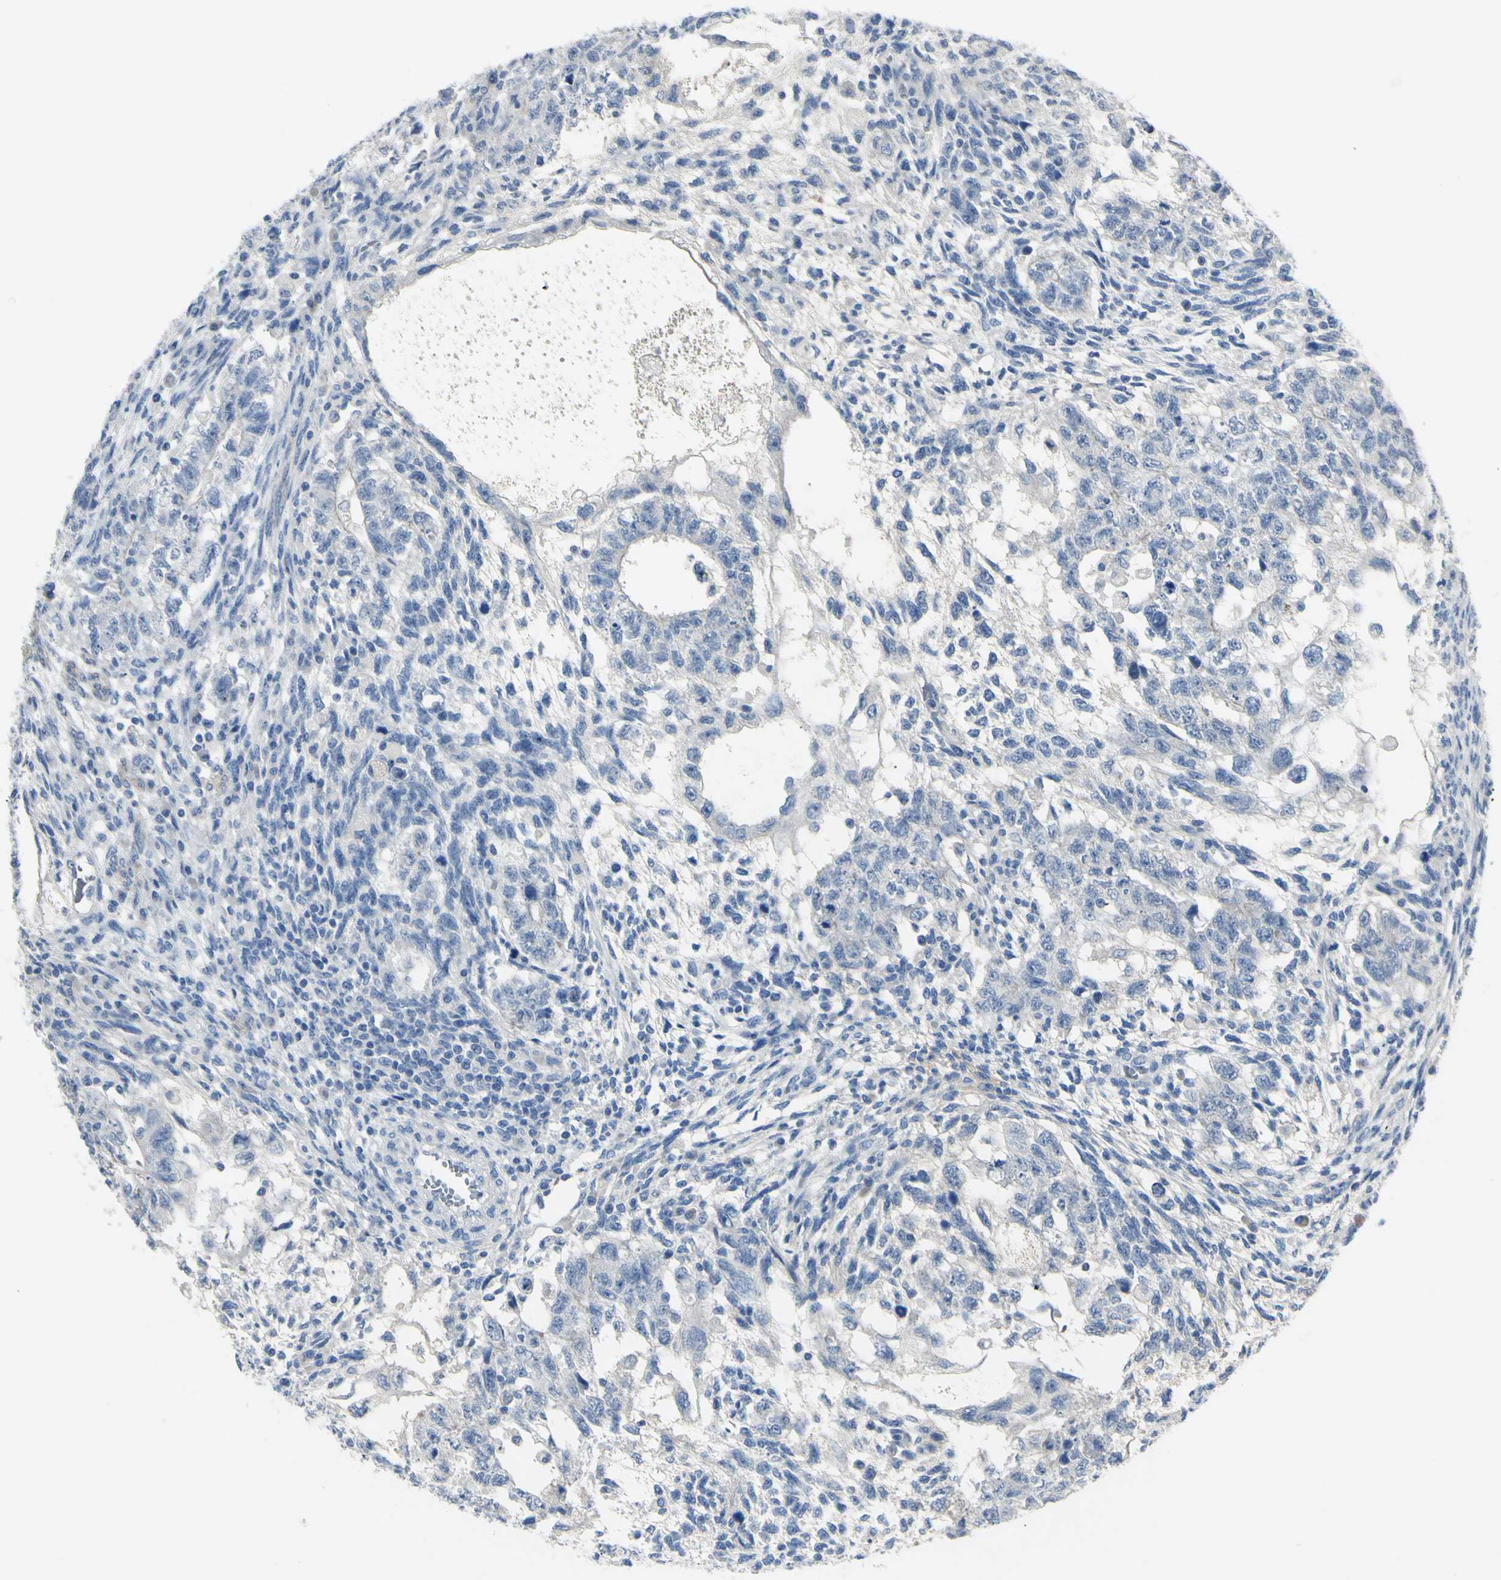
{"staining": {"intensity": "negative", "quantity": "none", "location": "none"}, "tissue": "testis cancer", "cell_type": "Tumor cells", "image_type": "cancer", "snomed": [{"axis": "morphology", "description": "Normal tissue, NOS"}, {"axis": "morphology", "description": "Carcinoma, Embryonal, NOS"}, {"axis": "topography", "description": "Testis"}], "caption": "Immunohistochemical staining of testis cancer (embryonal carcinoma) demonstrates no significant positivity in tumor cells. The staining was performed using DAB to visualize the protein expression in brown, while the nuclei were stained in blue with hematoxylin (Magnification: 20x).", "gene": "NCBP2L", "patient": {"sex": "male", "age": 36}}